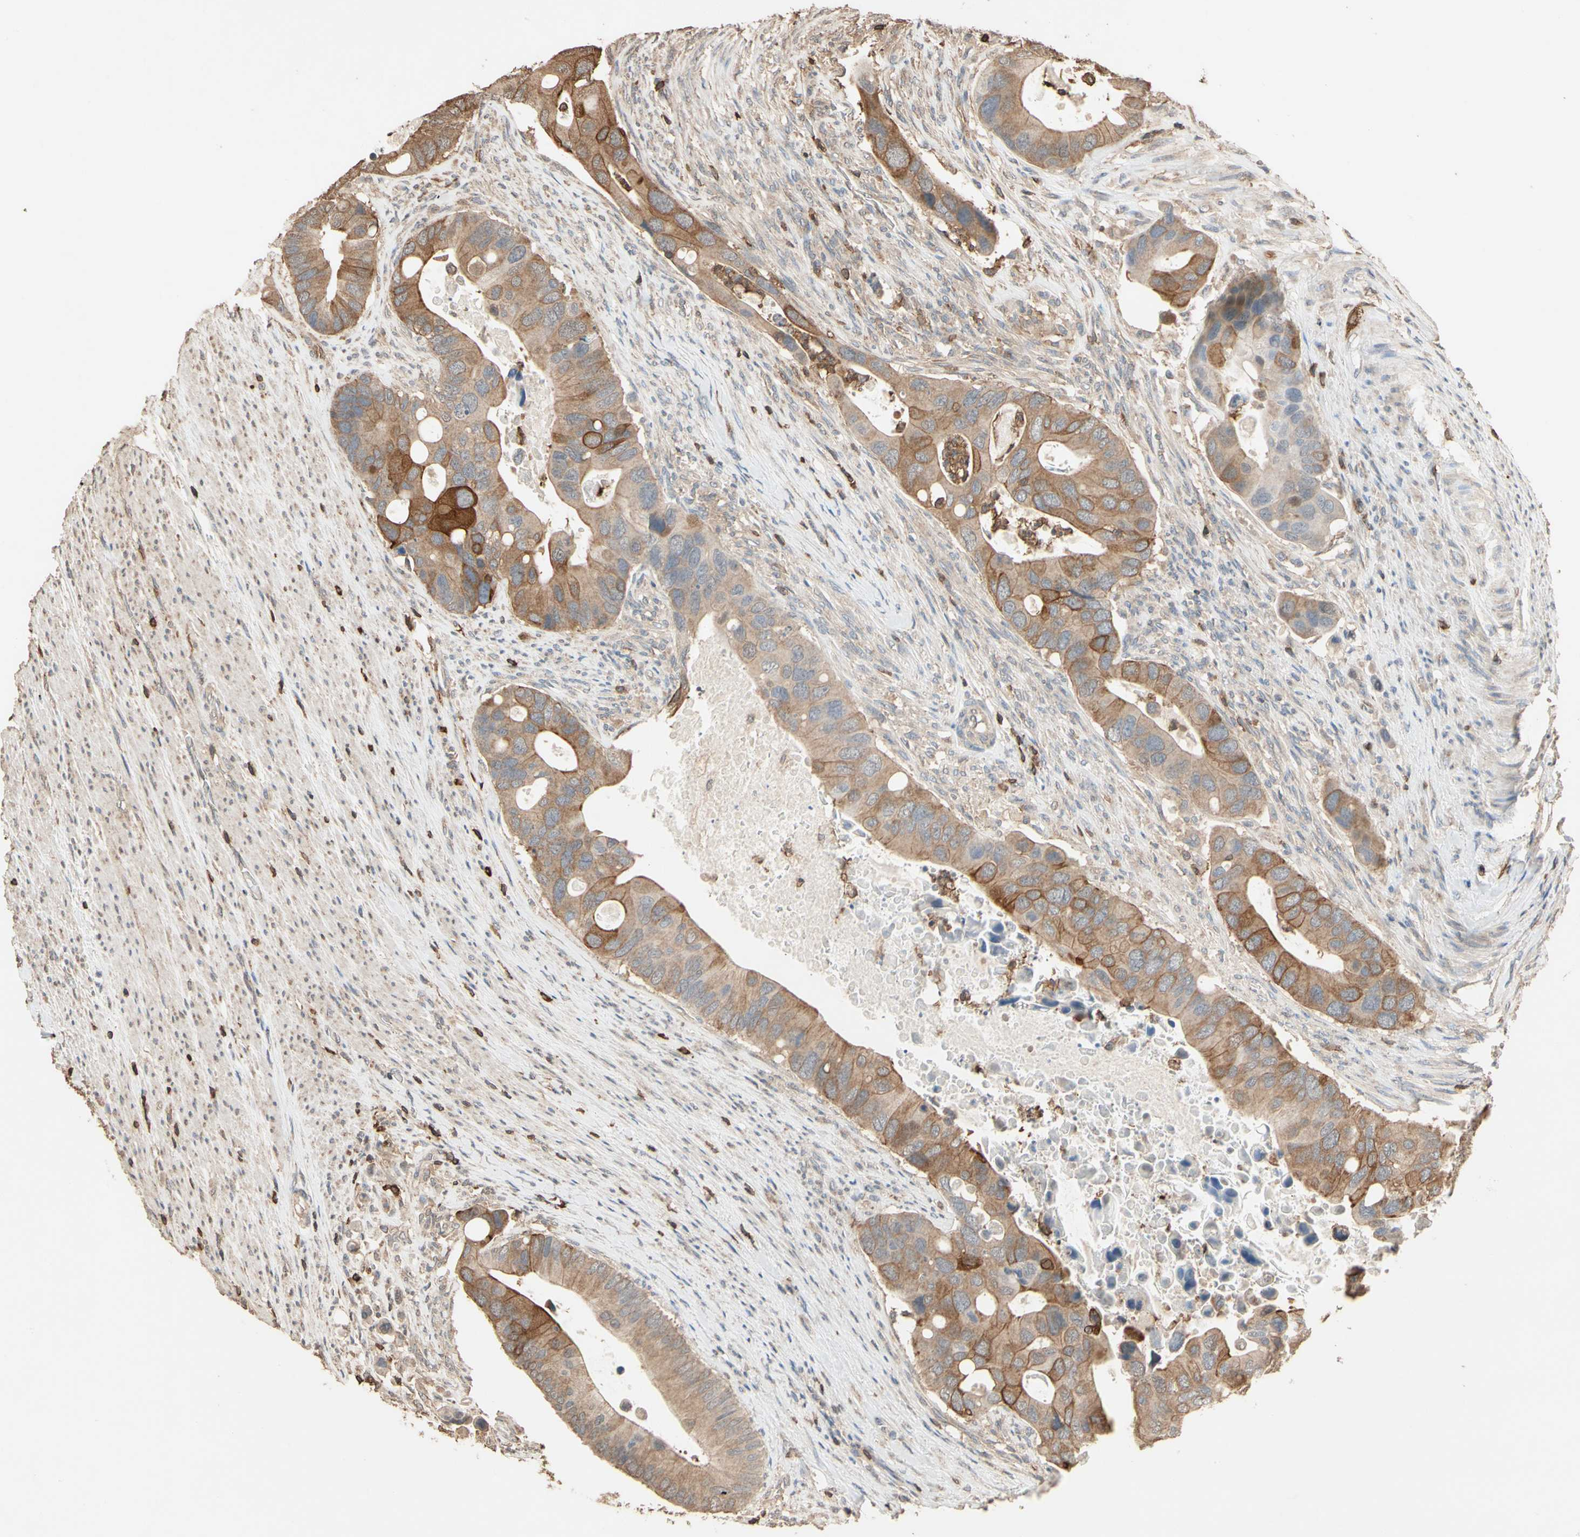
{"staining": {"intensity": "moderate", "quantity": ">75%", "location": "cytoplasmic/membranous"}, "tissue": "colorectal cancer", "cell_type": "Tumor cells", "image_type": "cancer", "snomed": [{"axis": "morphology", "description": "Adenocarcinoma, NOS"}, {"axis": "topography", "description": "Rectum"}], "caption": "A brown stain labels moderate cytoplasmic/membranous staining of a protein in human adenocarcinoma (colorectal) tumor cells.", "gene": "MAP3K10", "patient": {"sex": "female", "age": 57}}